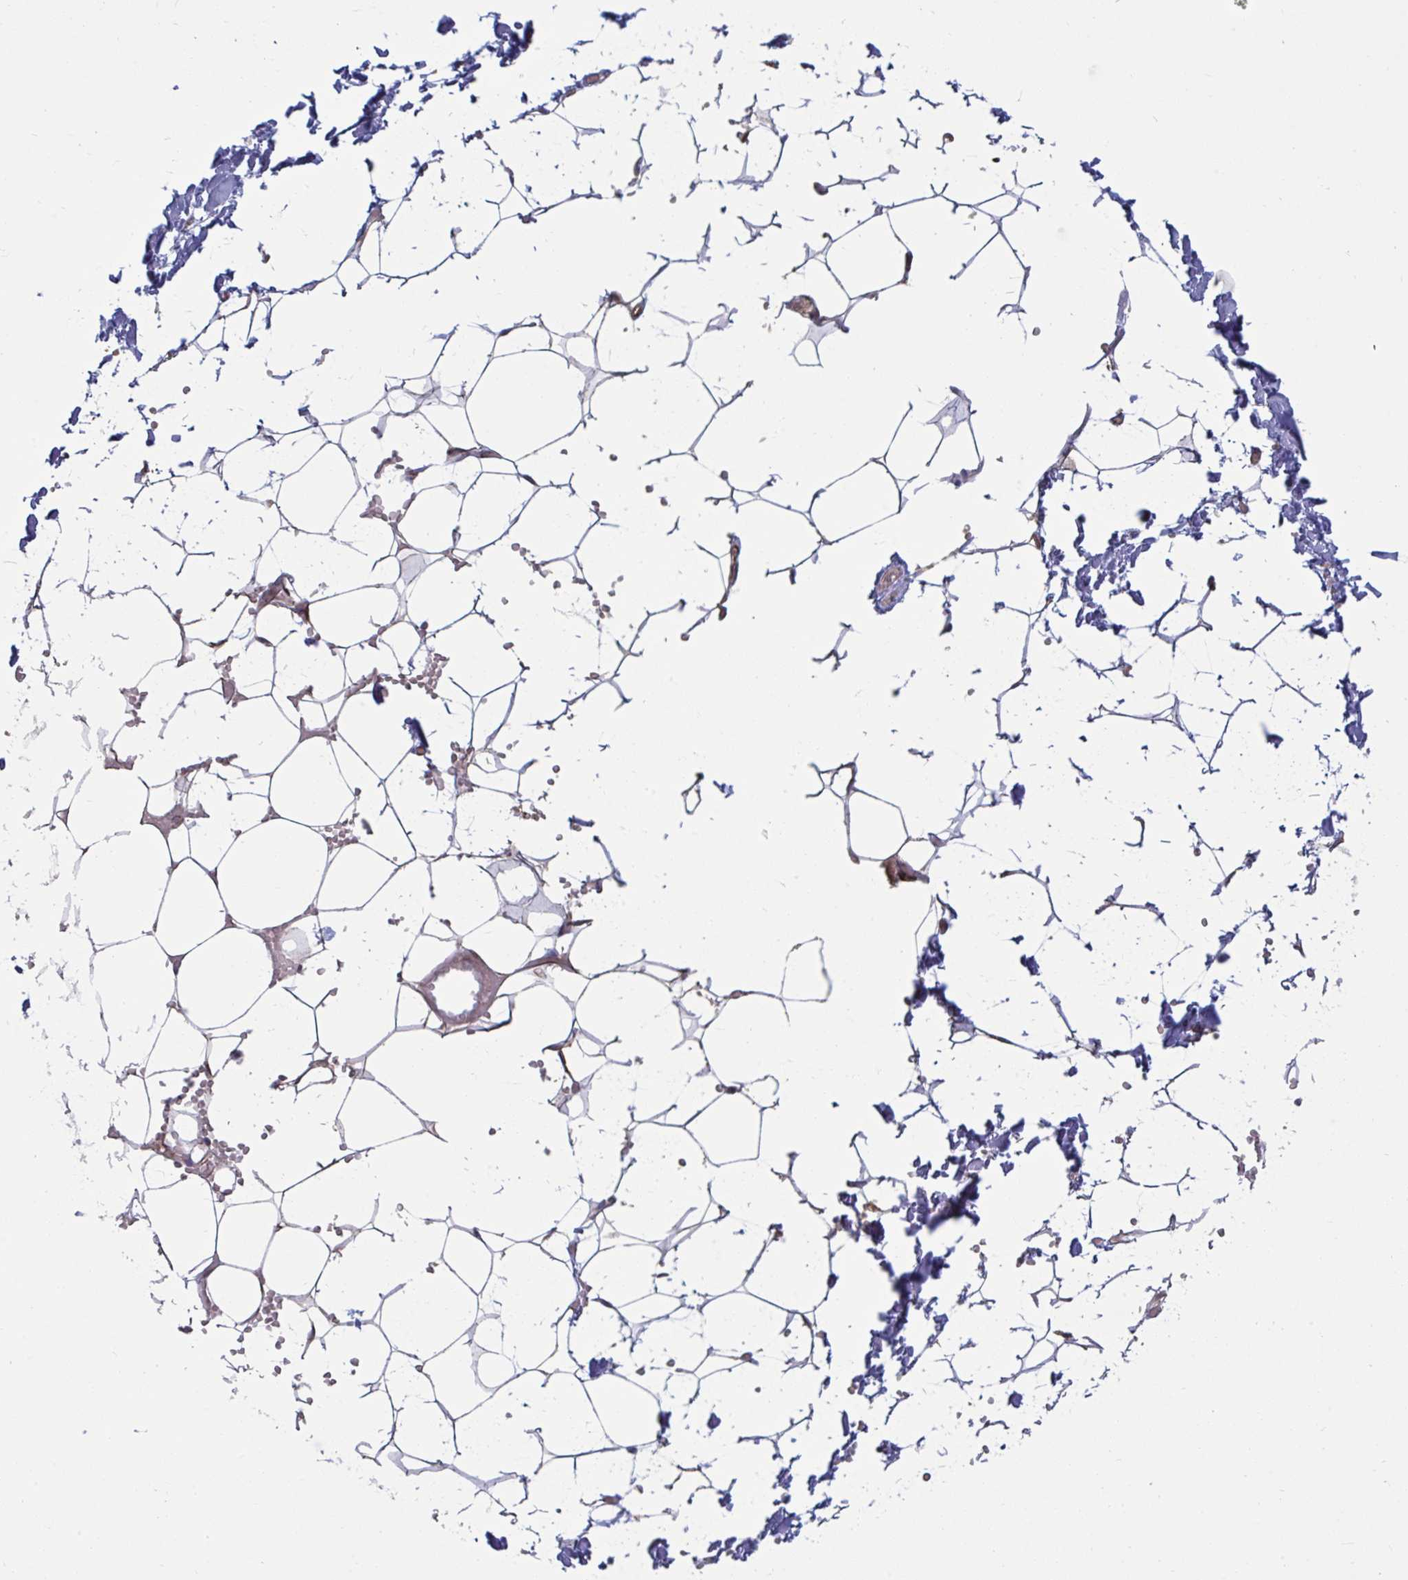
{"staining": {"intensity": "weak", "quantity": "<25%", "location": "cytoplasmic/membranous"}, "tissue": "adipose tissue", "cell_type": "Adipocytes", "image_type": "normal", "snomed": [{"axis": "morphology", "description": "Normal tissue, NOS"}, {"axis": "topography", "description": "Skin"}, {"axis": "topography", "description": "Peripheral nerve tissue"}], "caption": "IHC histopathology image of normal adipose tissue: adipose tissue stained with DAB (3,3'-diaminobenzidine) exhibits no significant protein expression in adipocytes. The staining was performed using DAB to visualize the protein expression in brown, while the nuclei were stained in blue with hematoxylin (Magnification: 20x).", "gene": "SLC9A6", "patient": {"sex": "female", "age": 56}}